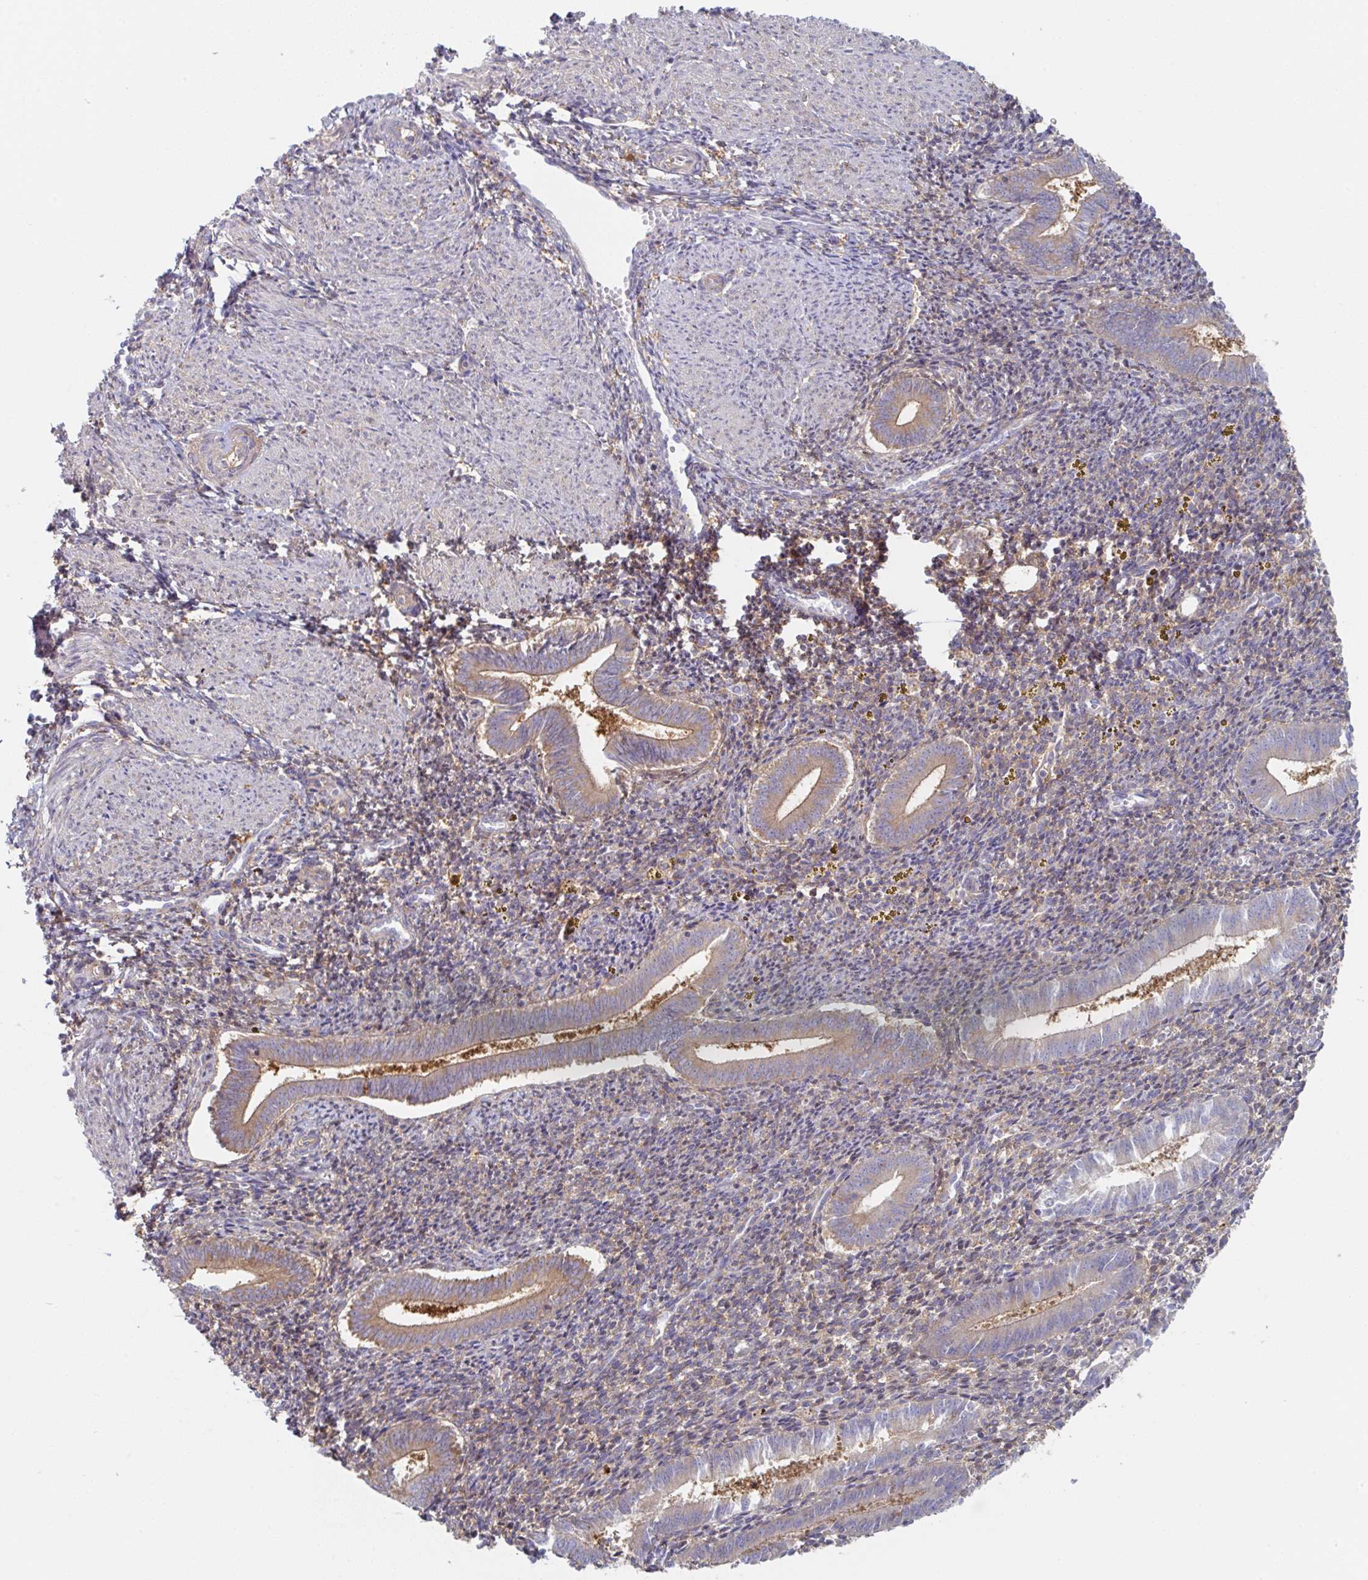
{"staining": {"intensity": "weak", "quantity": "<25%", "location": "cytoplasmic/membranous"}, "tissue": "endometrium", "cell_type": "Cells in endometrial stroma", "image_type": "normal", "snomed": [{"axis": "morphology", "description": "Normal tissue, NOS"}, {"axis": "topography", "description": "Endometrium"}], "caption": "An immunohistochemistry micrograph of benign endometrium is shown. There is no staining in cells in endometrial stroma of endometrium. (Immunohistochemistry, brightfield microscopy, high magnification).", "gene": "AMPD2", "patient": {"sex": "female", "age": 25}}